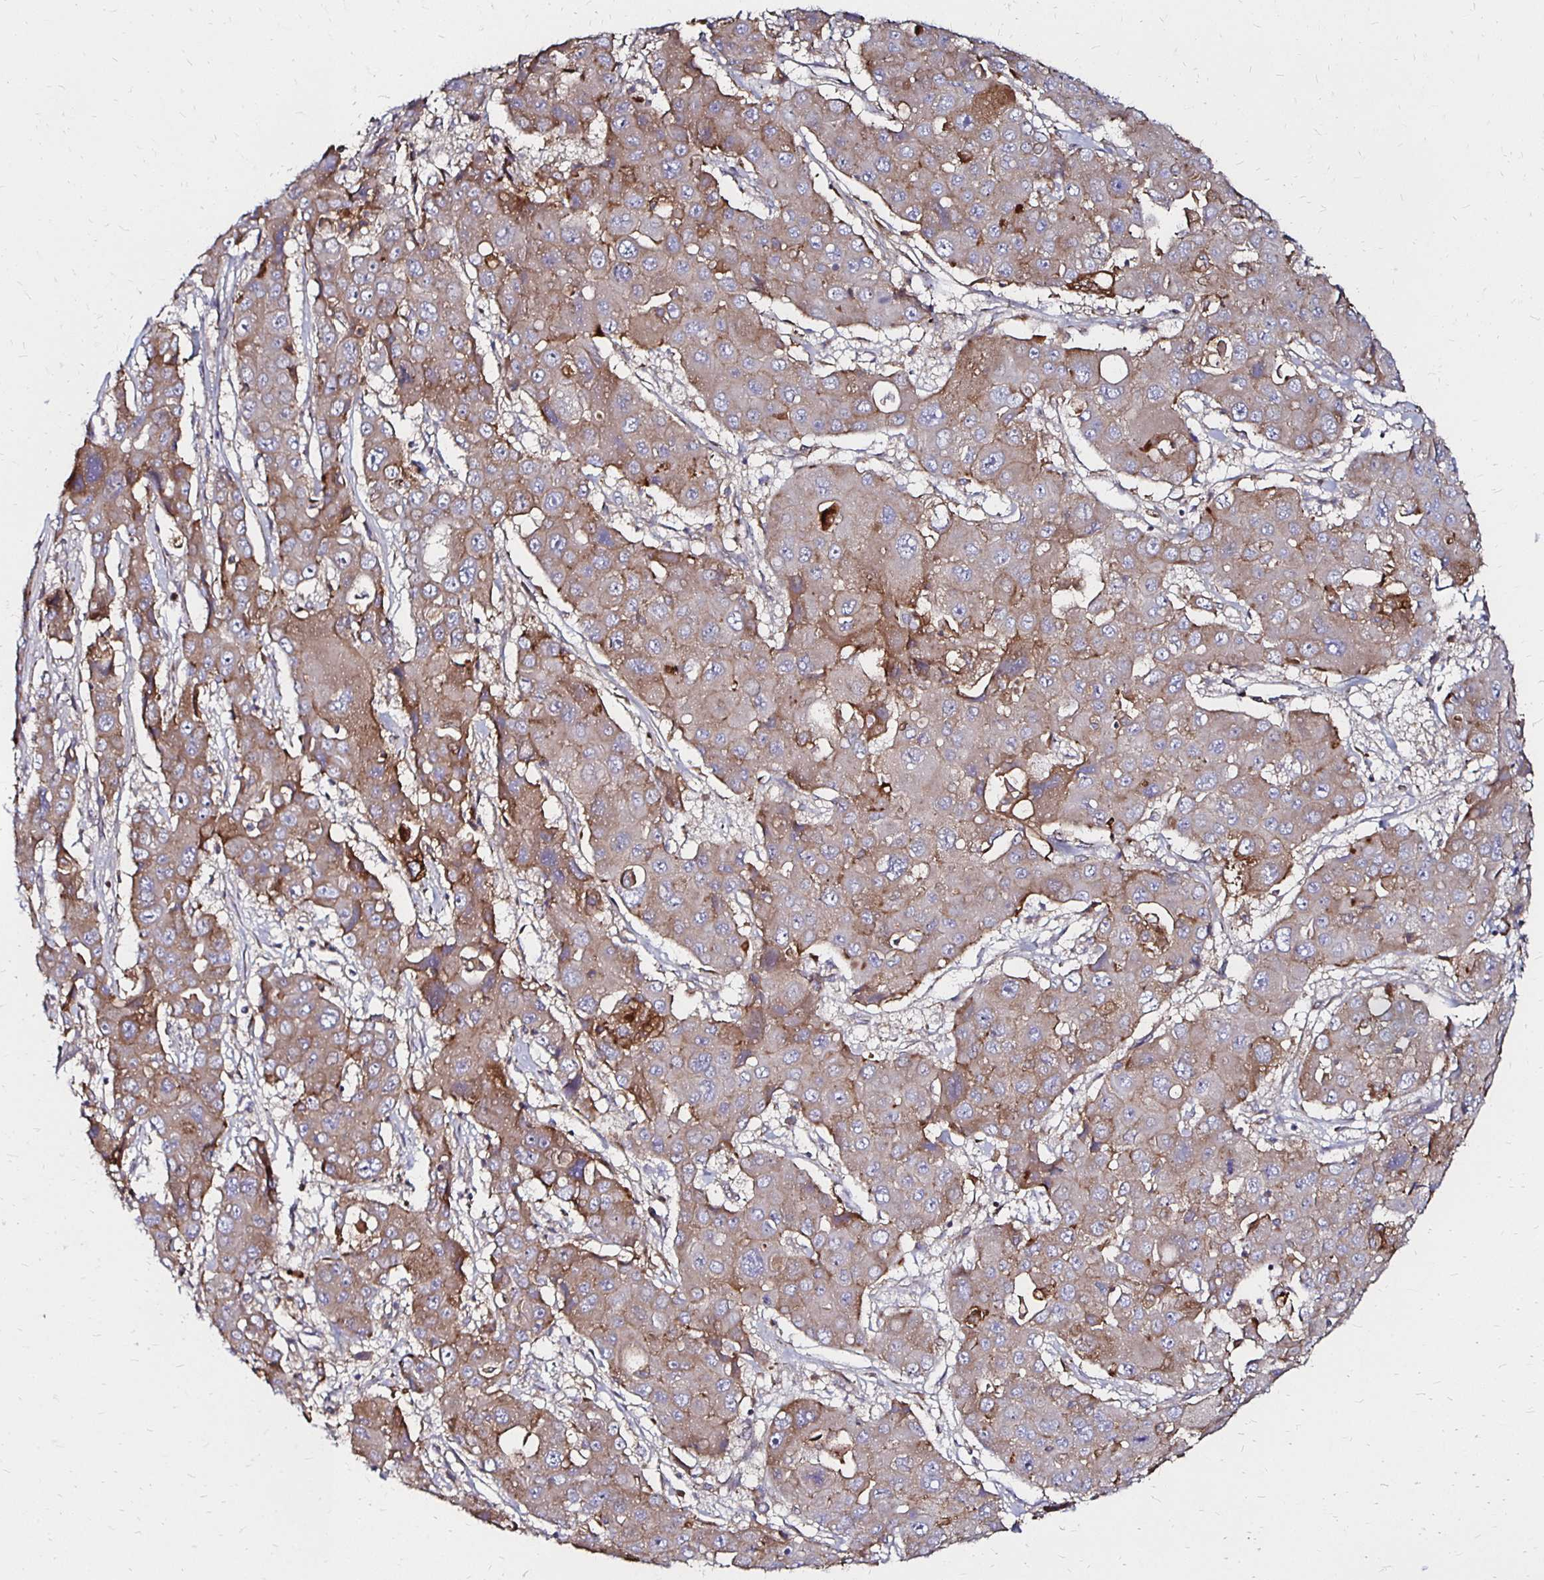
{"staining": {"intensity": "weak", "quantity": "25%-75%", "location": "cytoplasmic/membranous"}, "tissue": "liver cancer", "cell_type": "Tumor cells", "image_type": "cancer", "snomed": [{"axis": "morphology", "description": "Cholangiocarcinoma"}, {"axis": "topography", "description": "Liver"}], "caption": "DAB immunohistochemical staining of human liver cancer shows weak cytoplasmic/membranous protein positivity in about 25%-75% of tumor cells.", "gene": "NCSTN", "patient": {"sex": "male", "age": 67}}